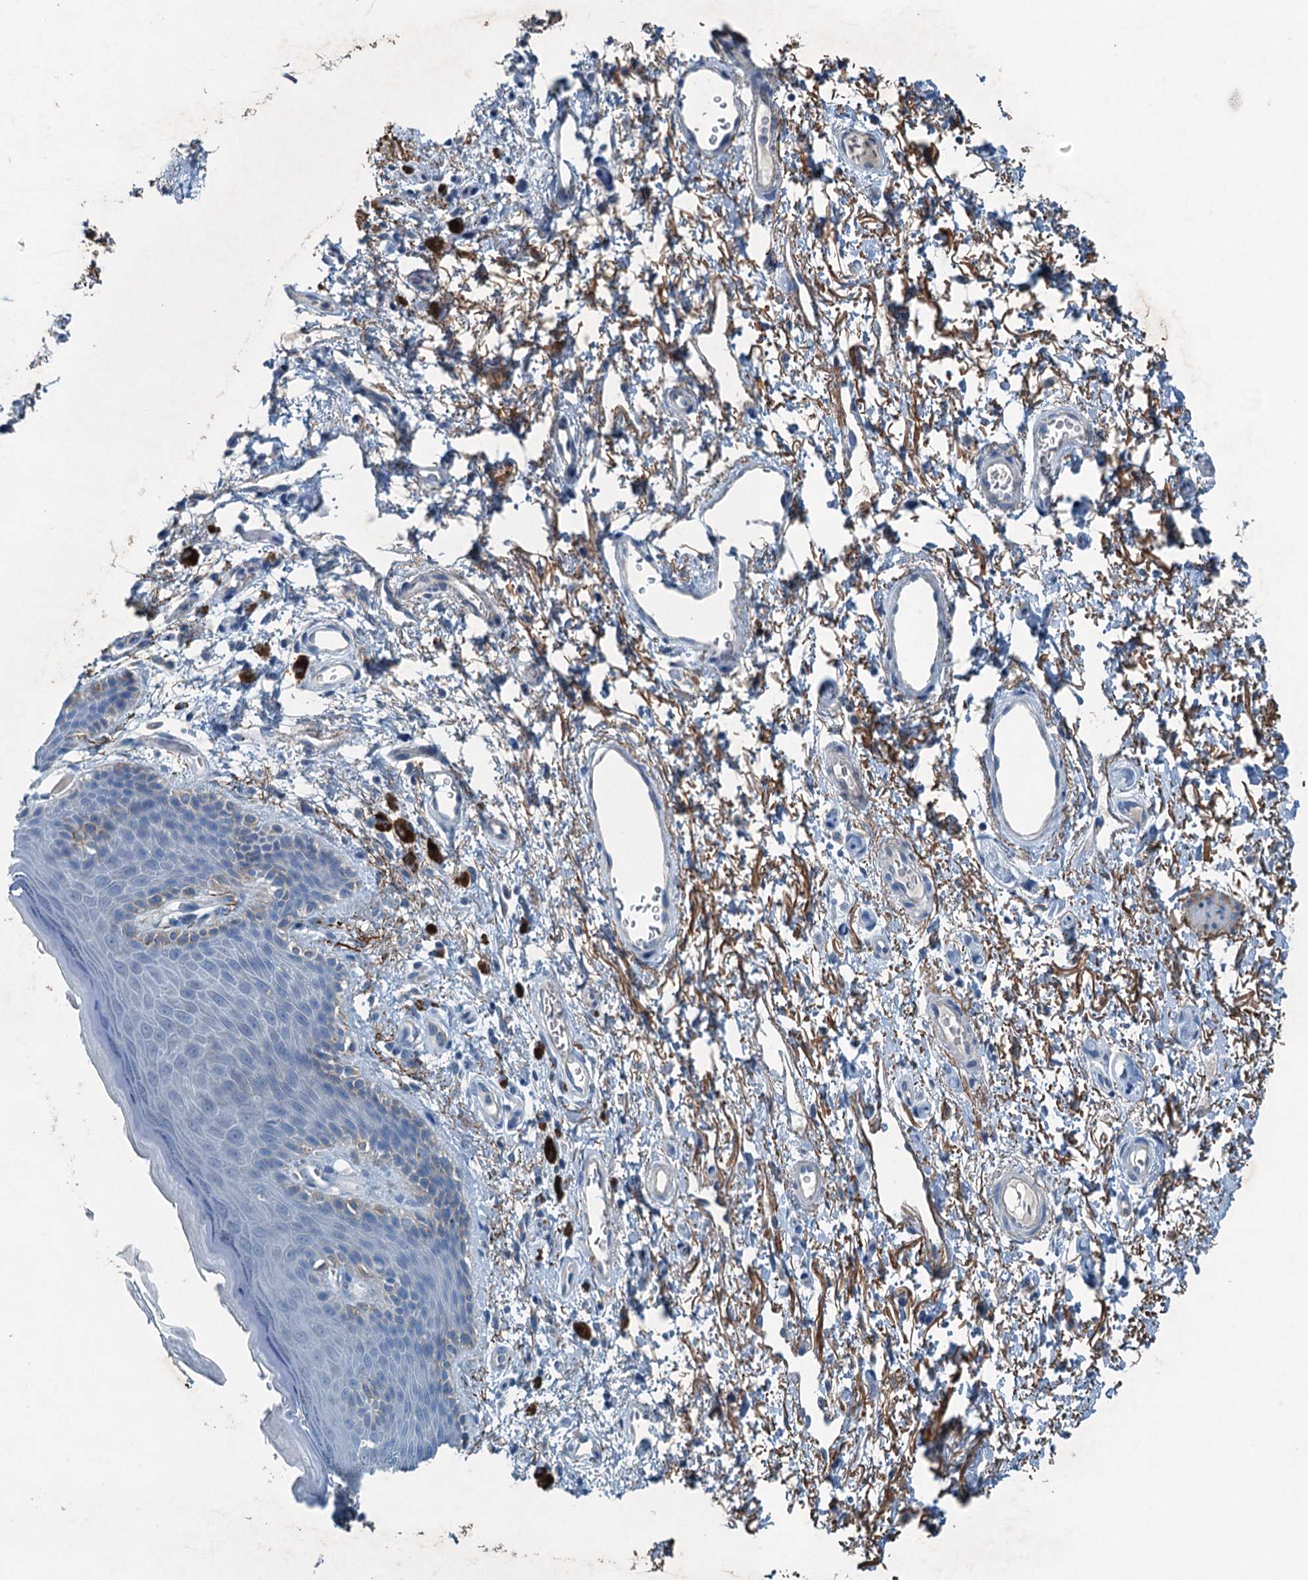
{"staining": {"intensity": "negative", "quantity": "none", "location": "none"}, "tissue": "skin", "cell_type": "Epidermal cells", "image_type": "normal", "snomed": [{"axis": "morphology", "description": "Normal tissue, NOS"}, {"axis": "topography", "description": "Anal"}], "caption": "IHC of normal skin exhibits no positivity in epidermal cells.", "gene": "CBLIF", "patient": {"sex": "female", "age": 46}}